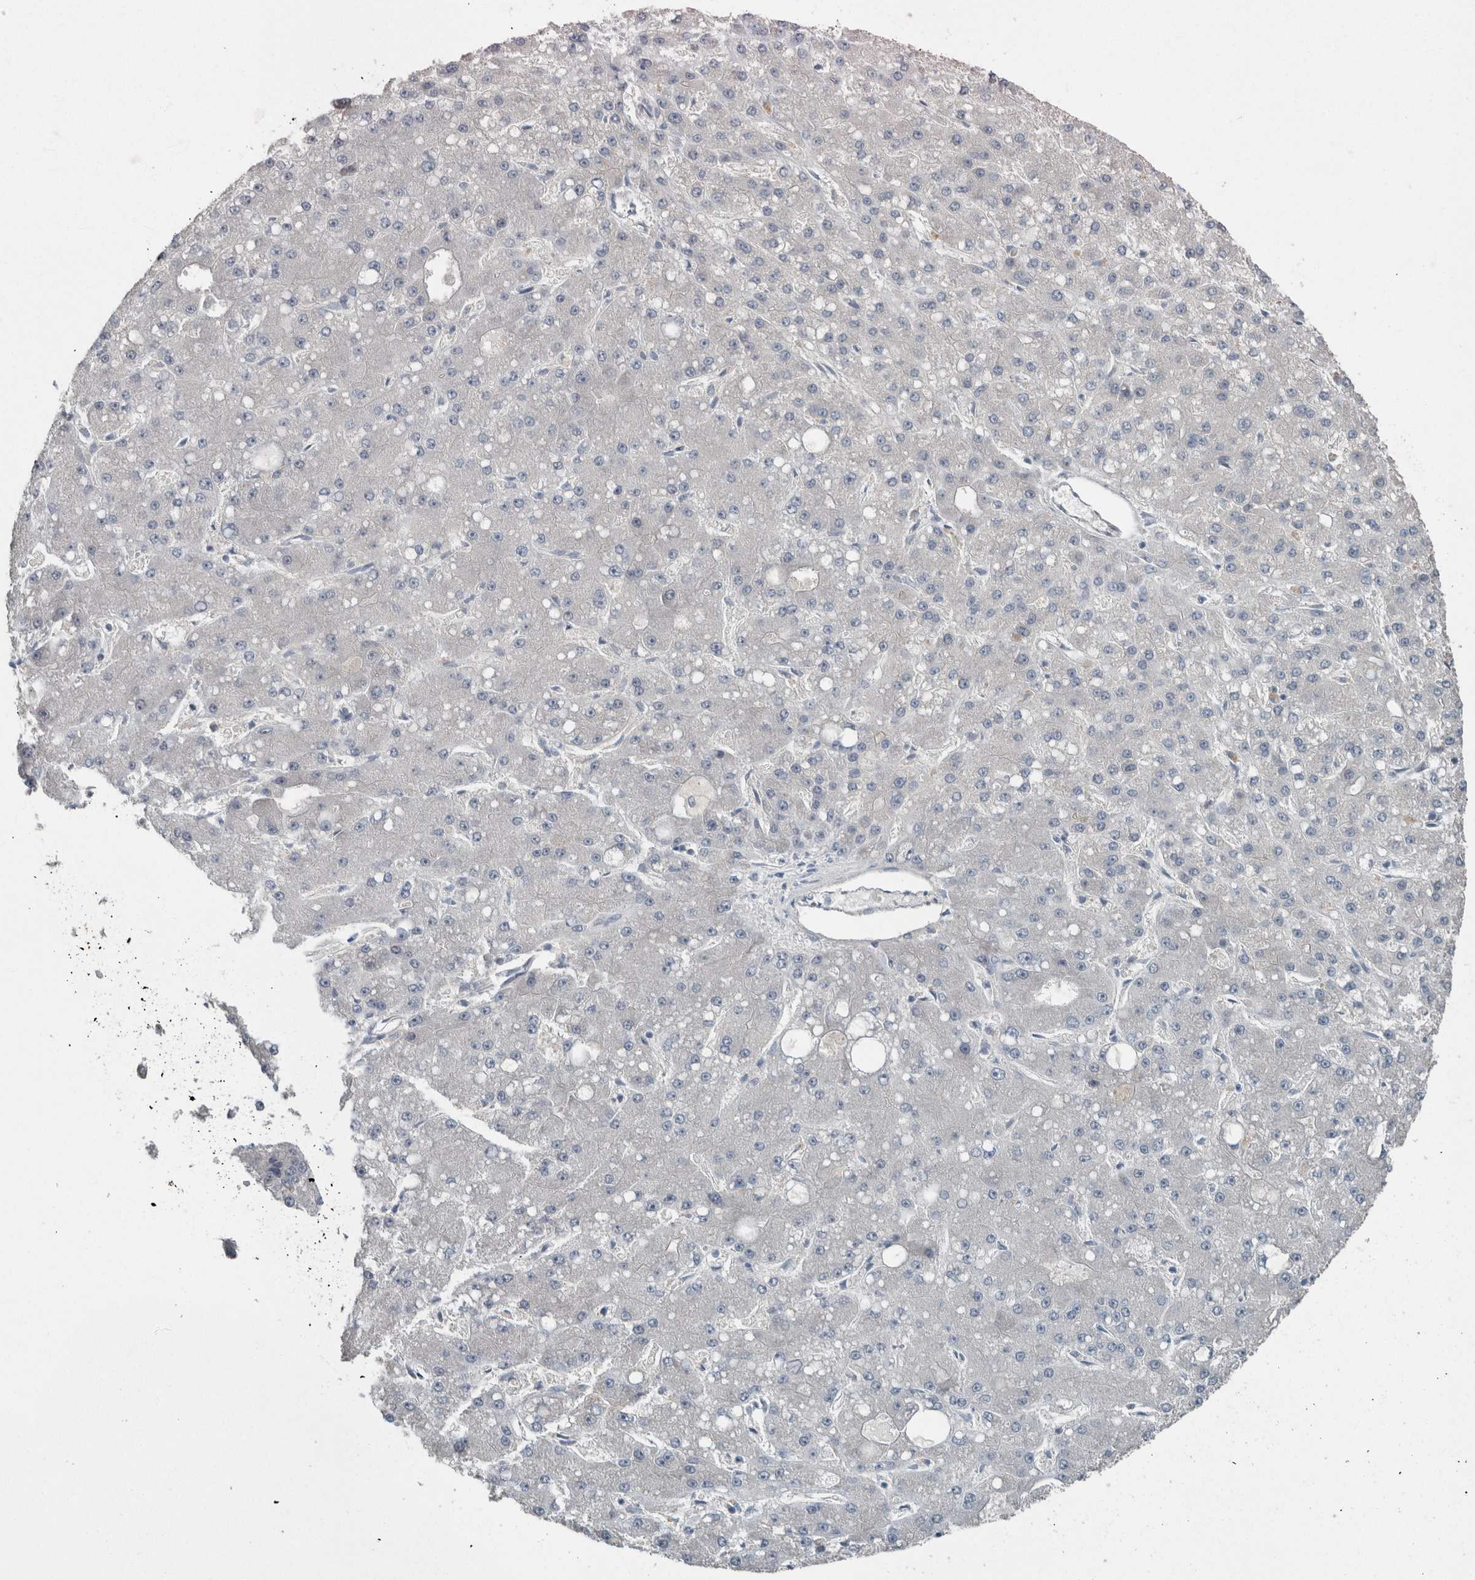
{"staining": {"intensity": "negative", "quantity": "none", "location": "none"}, "tissue": "liver cancer", "cell_type": "Tumor cells", "image_type": "cancer", "snomed": [{"axis": "morphology", "description": "Carcinoma, Hepatocellular, NOS"}, {"axis": "topography", "description": "Liver"}], "caption": "Immunohistochemical staining of liver cancer (hepatocellular carcinoma) reveals no significant positivity in tumor cells.", "gene": "KNTC1", "patient": {"sex": "male", "age": 67}}